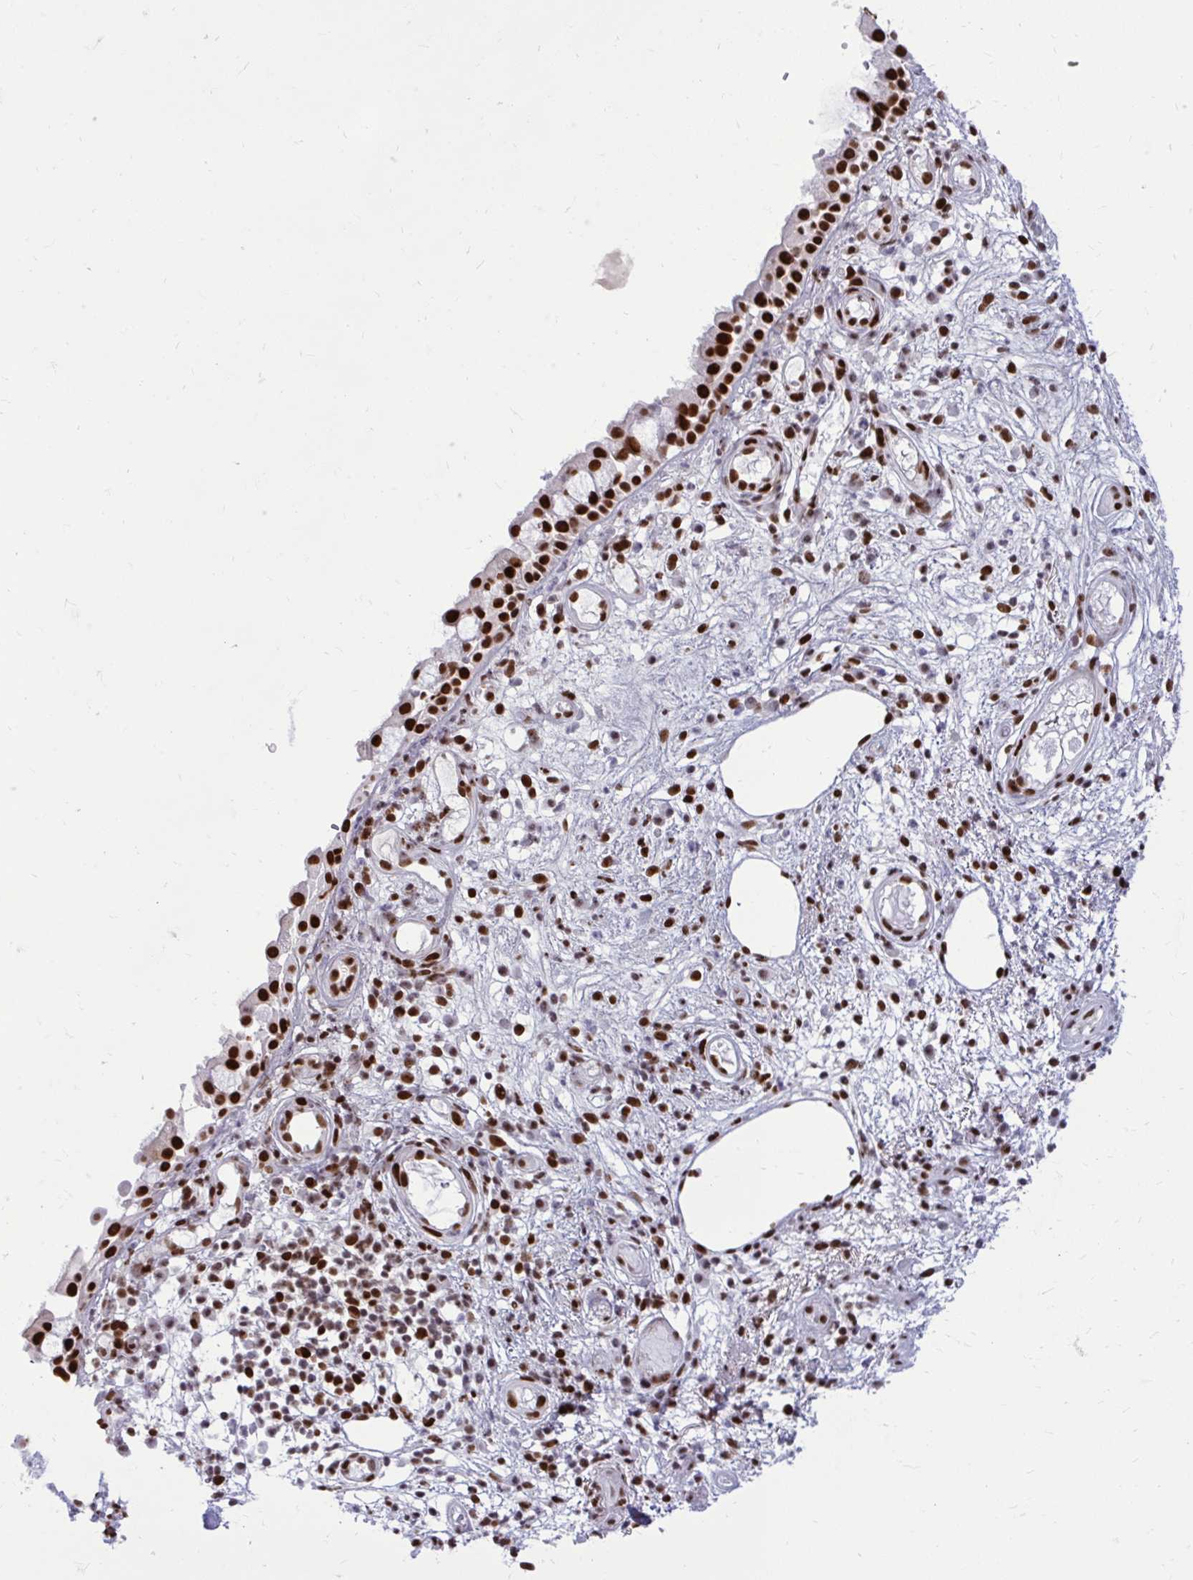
{"staining": {"intensity": "strong", "quantity": ">75%", "location": "nuclear"}, "tissue": "nasopharynx", "cell_type": "Respiratory epithelial cells", "image_type": "normal", "snomed": [{"axis": "morphology", "description": "Normal tissue, NOS"}, {"axis": "morphology", "description": "Inflammation, NOS"}, {"axis": "topography", "description": "Nasopharynx"}], "caption": "Respiratory epithelial cells demonstrate high levels of strong nuclear expression in about >75% of cells in unremarkable nasopharynx.", "gene": "CDYL", "patient": {"sex": "male", "age": 54}}